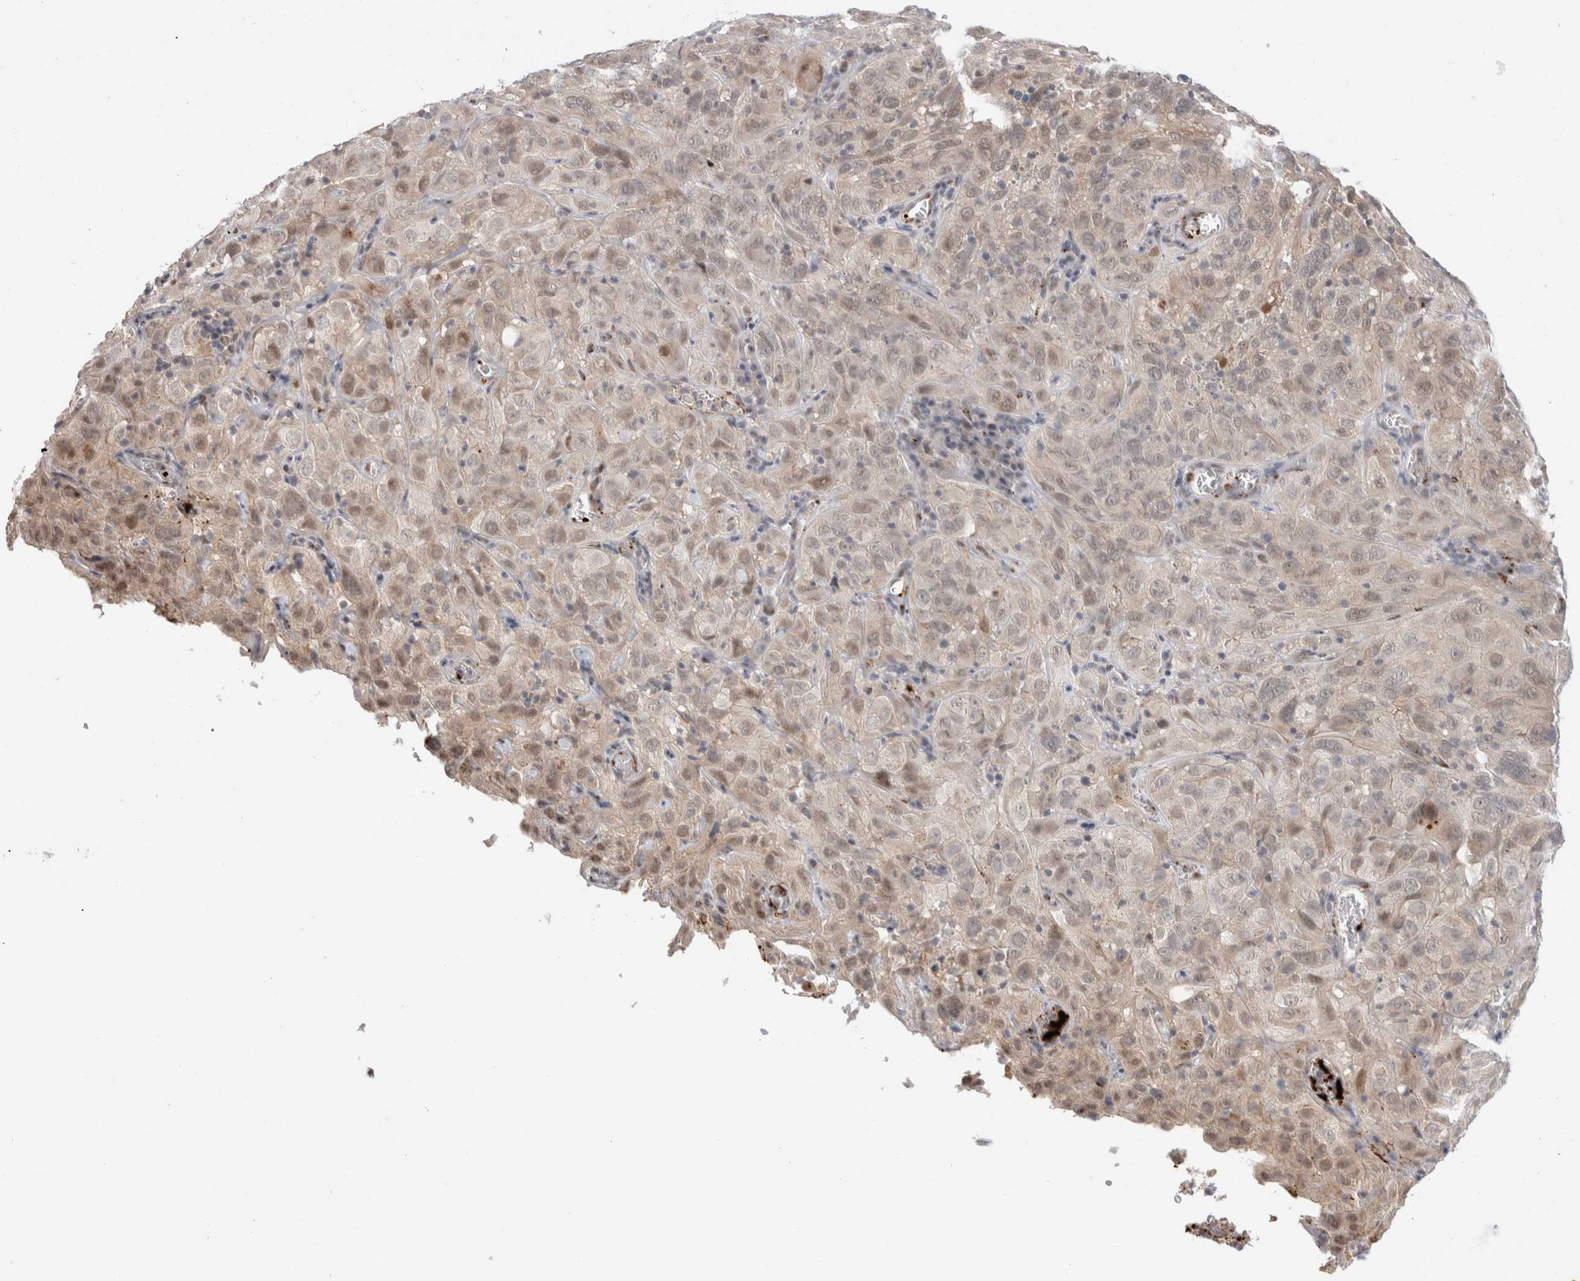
{"staining": {"intensity": "weak", "quantity": "<25%", "location": "nuclear"}, "tissue": "cervical cancer", "cell_type": "Tumor cells", "image_type": "cancer", "snomed": [{"axis": "morphology", "description": "Squamous cell carcinoma, NOS"}, {"axis": "topography", "description": "Cervix"}], "caption": "The image displays no staining of tumor cells in cervical squamous cell carcinoma.", "gene": "VPS28", "patient": {"sex": "female", "age": 32}}